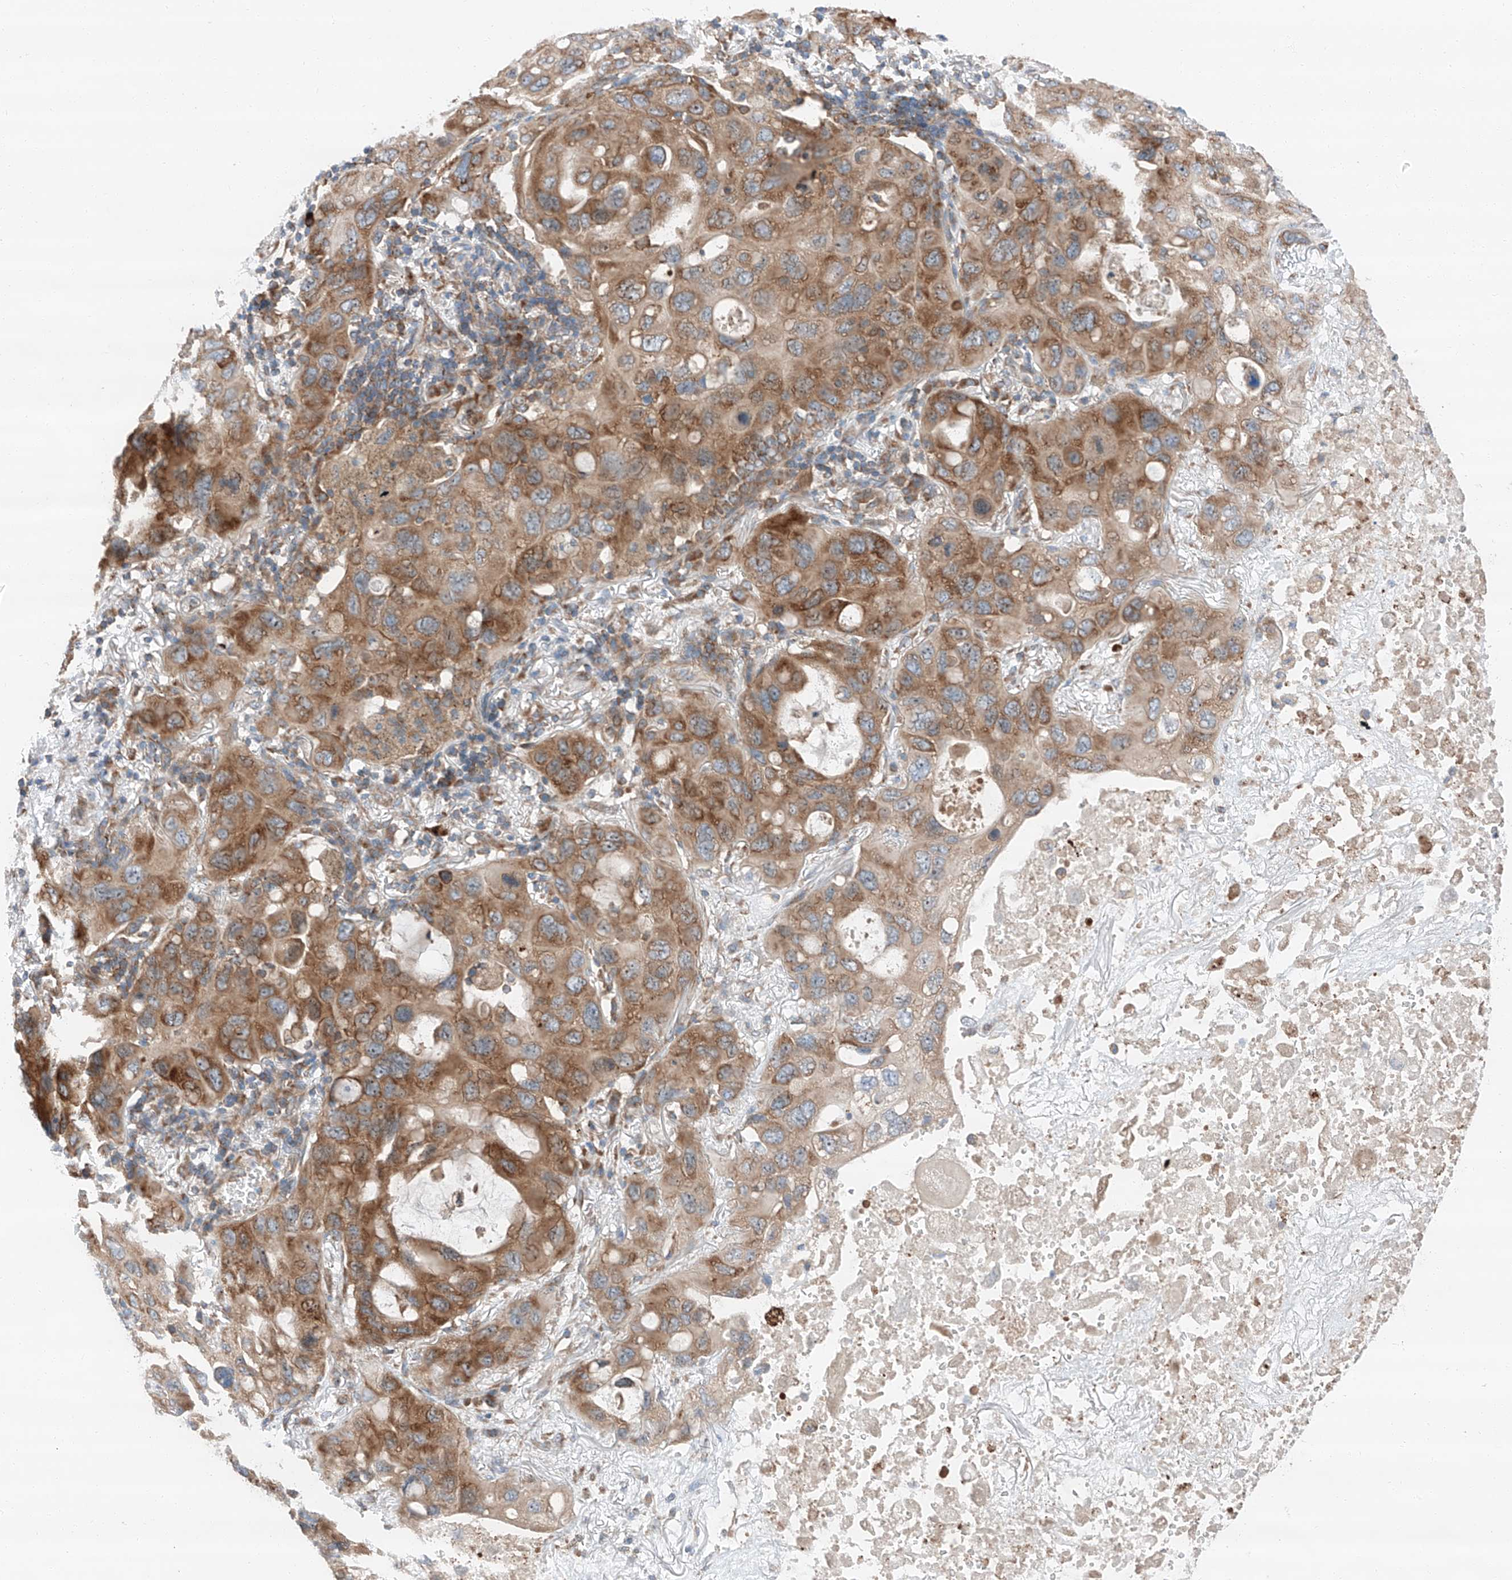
{"staining": {"intensity": "strong", "quantity": ">75%", "location": "cytoplasmic/membranous"}, "tissue": "lung cancer", "cell_type": "Tumor cells", "image_type": "cancer", "snomed": [{"axis": "morphology", "description": "Squamous cell carcinoma, NOS"}, {"axis": "topography", "description": "Lung"}], "caption": "Approximately >75% of tumor cells in lung cancer (squamous cell carcinoma) display strong cytoplasmic/membranous protein positivity as visualized by brown immunohistochemical staining.", "gene": "ZC3H15", "patient": {"sex": "female", "age": 73}}